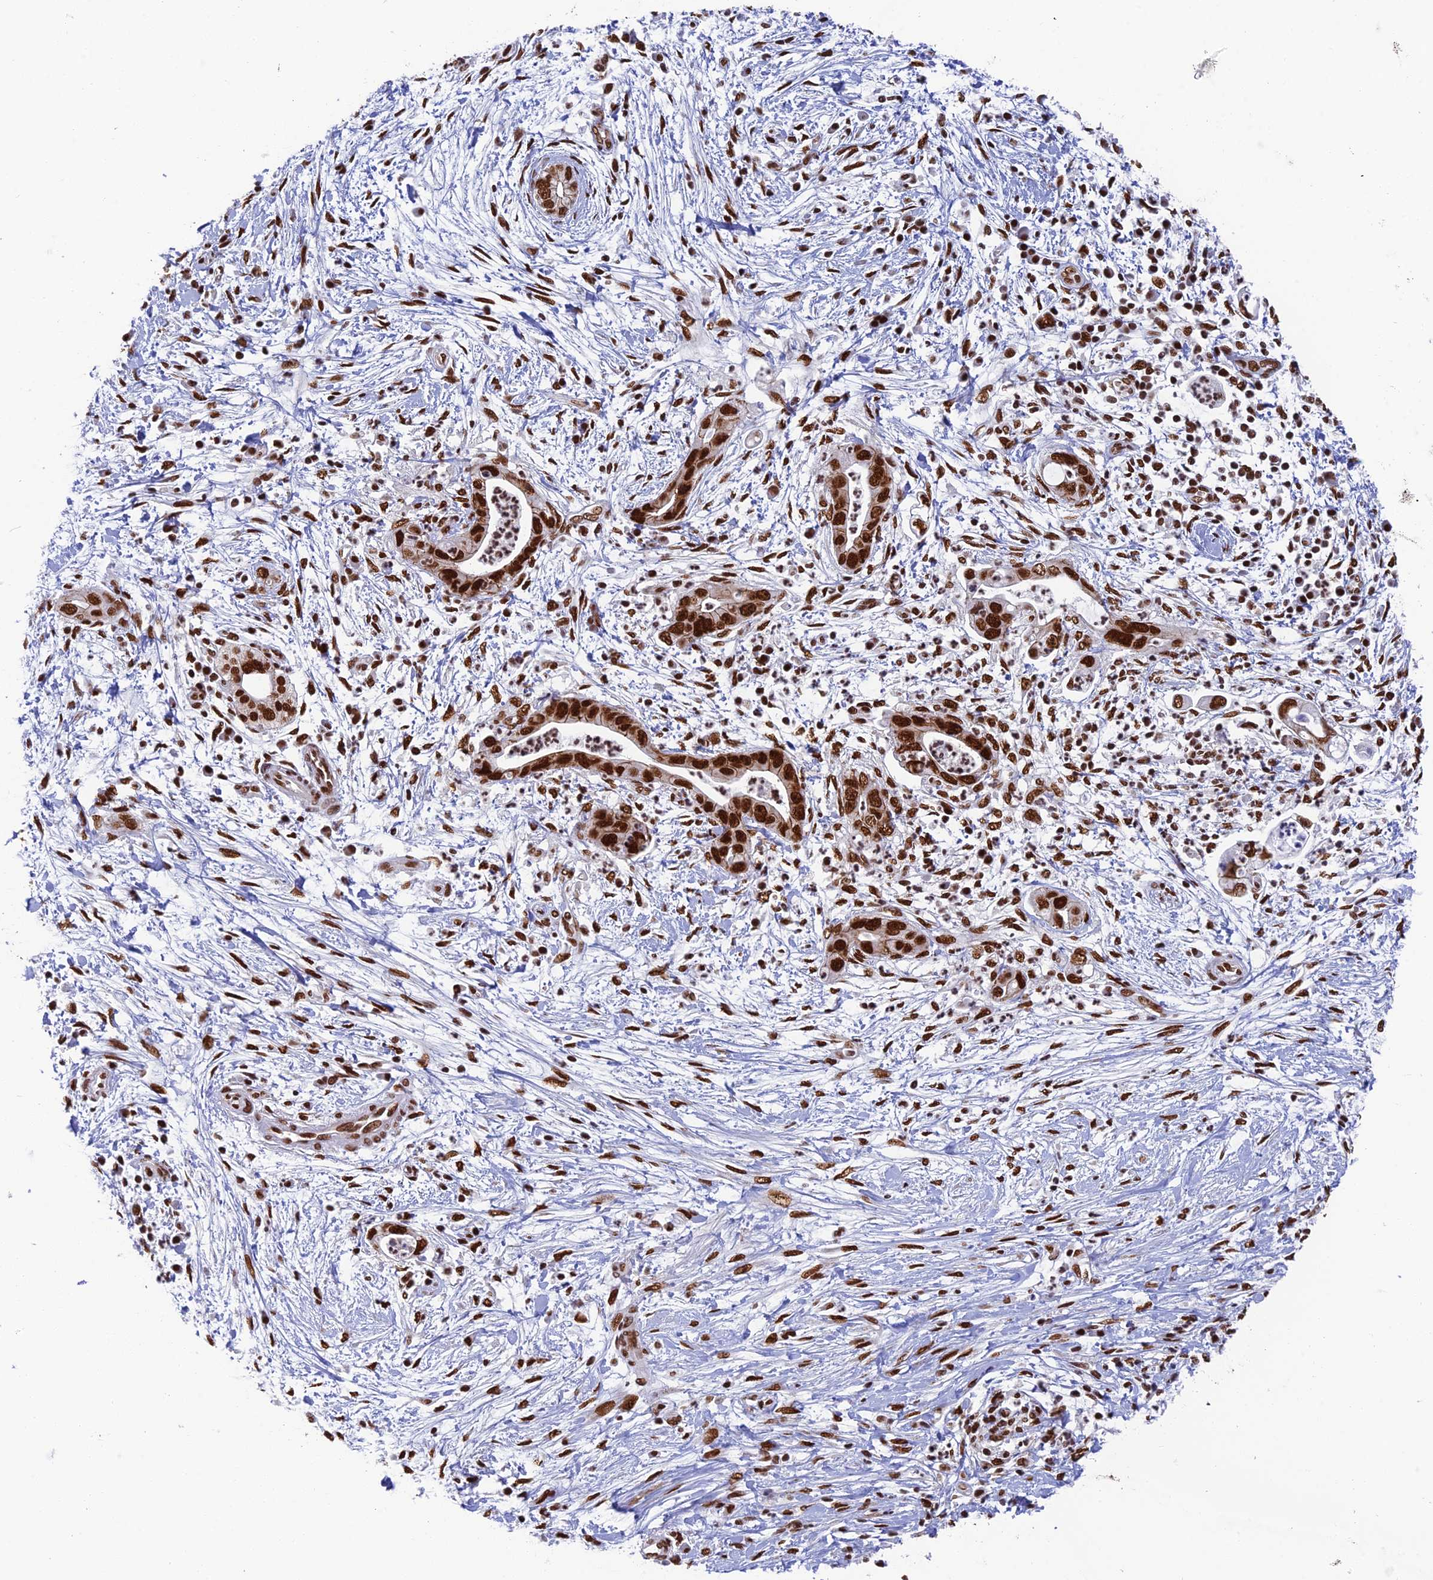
{"staining": {"intensity": "strong", "quantity": ">75%", "location": "nuclear"}, "tissue": "pancreatic cancer", "cell_type": "Tumor cells", "image_type": "cancer", "snomed": [{"axis": "morphology", "description": "Adenocarcinoma, NOS"}, {"axis": "topography", "description": "Pancreas"}], "caption": "Protein analysis of pancreatic cancer tissue displays strong nuclear staining in approximately >75% of tumor cells. (IHC, brightfield microscopy, high magnification).", "gene": "EEF1AKMT3", "patient": {"sex": "male", "age": 75}}